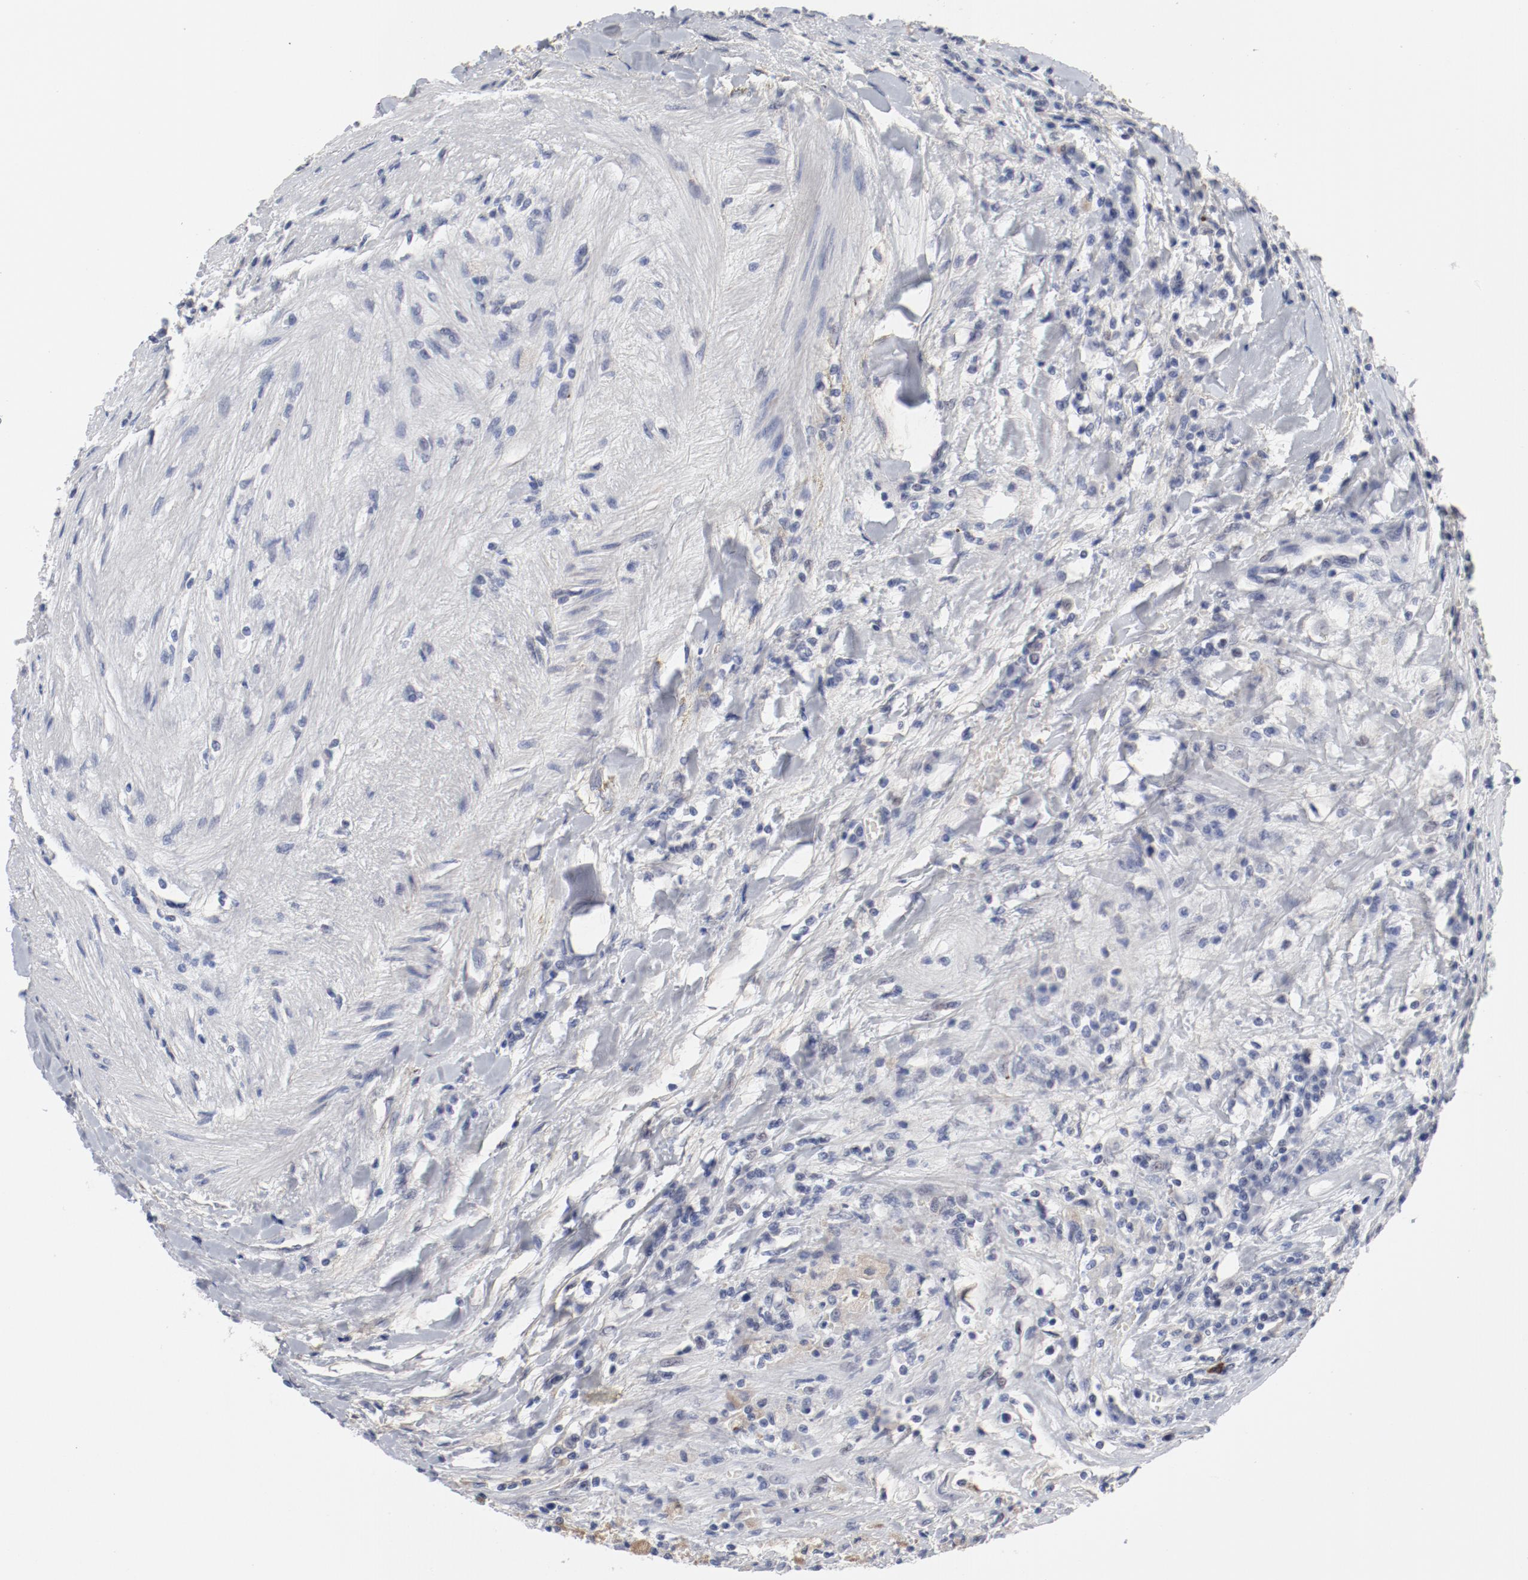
{"staining": {"intensity": "negative", "quantity": "none", "location": "none"}, "tissue": "renal cancer", "cell_type": "Tumor cells", "image_type": "cancer", "snomed": [{"axis": "morphology", "description": "Normal tissue, NOS"}, {"axis": "morphology", "description": "Adenocarcinoma, NOS"}, {"axis": "topography", "description": "Kidney"}], "caption": "A high-resolution photomicrograph shows immunohistochemistry (IHC) staining of renal cancer, which demonstrates no significant expression in tumor cells.", "gene": "ANKLE2", "patient": {"sex": "male", "age": 71}}